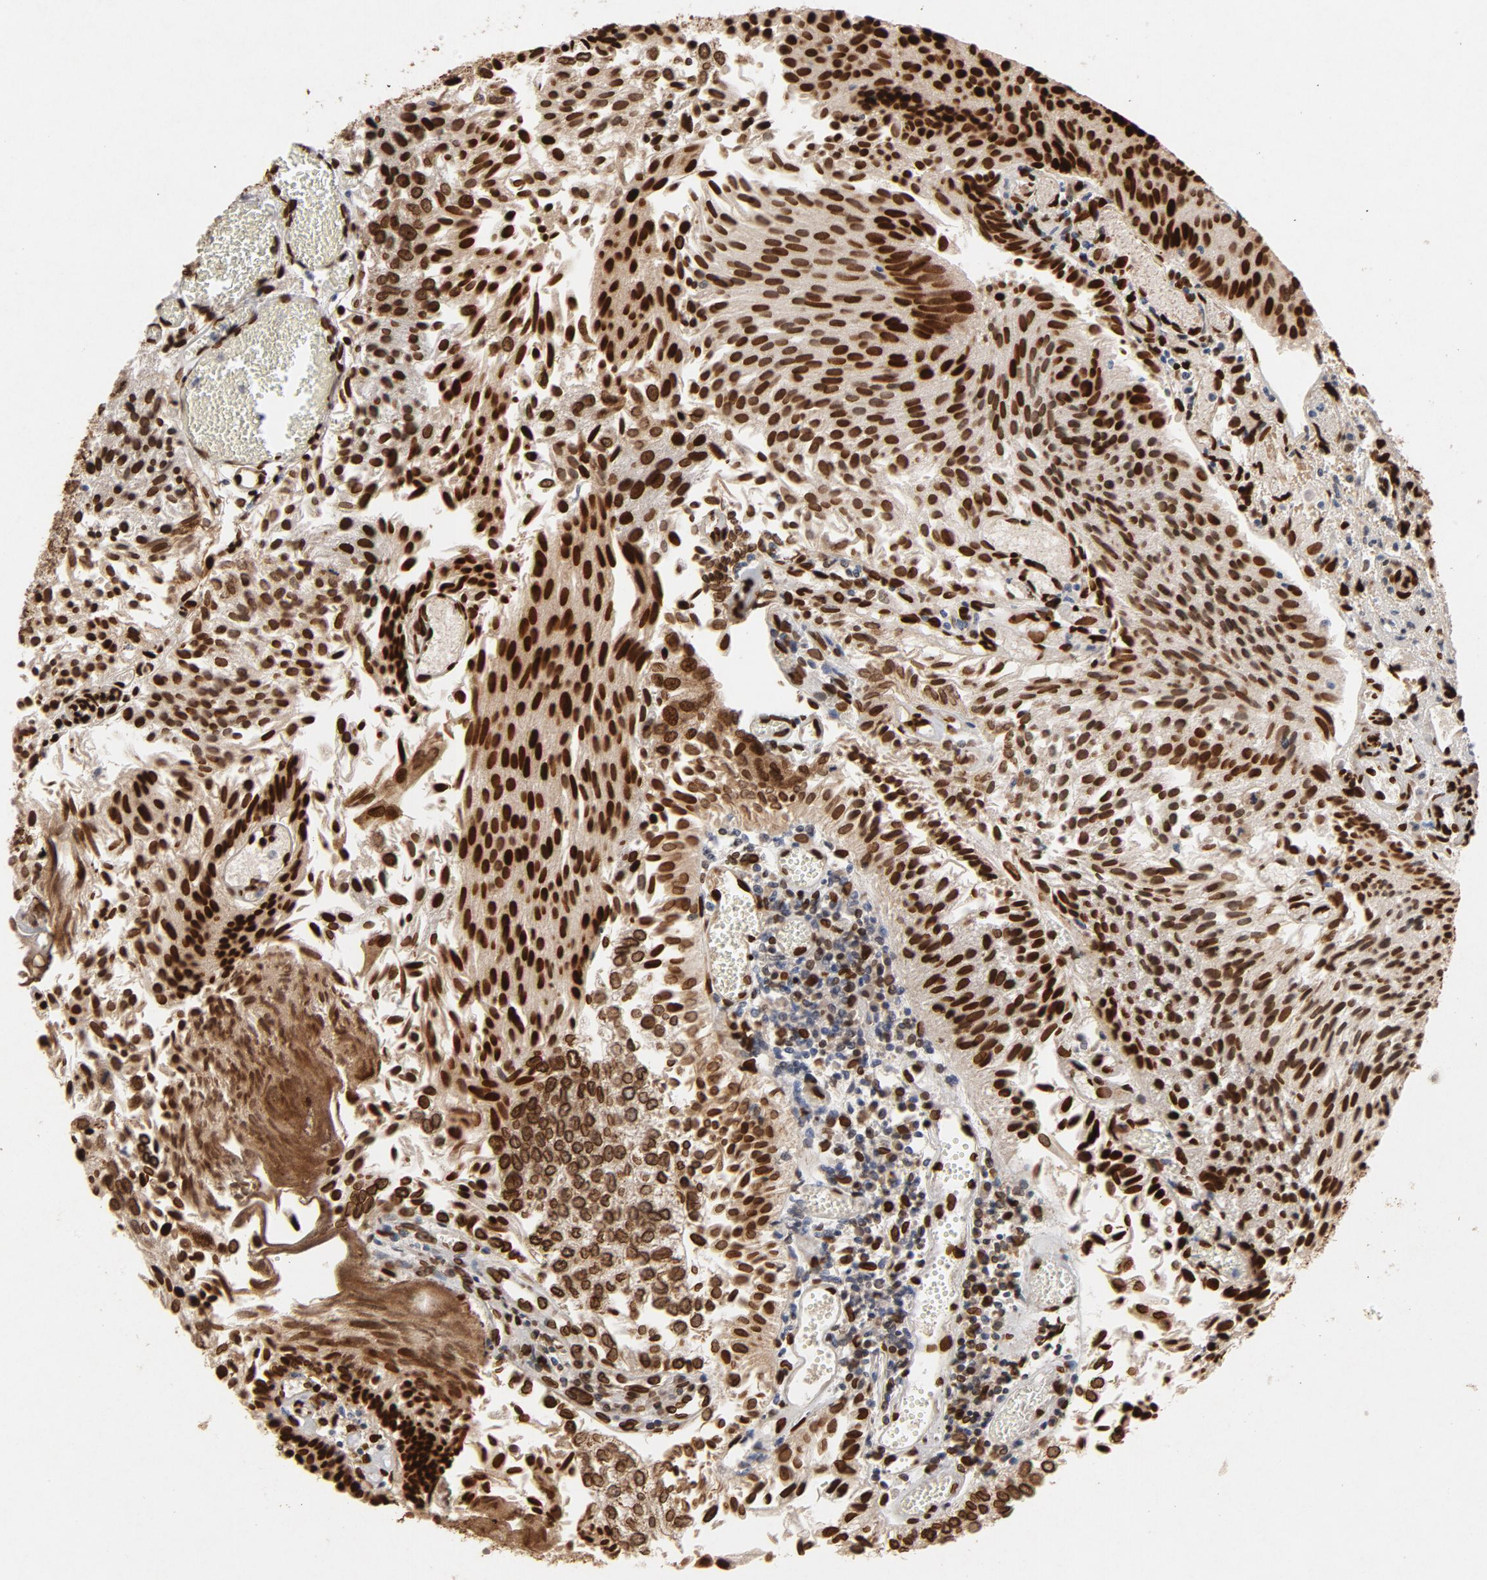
{"staining": {"intensity": "strong", "quantity": ">75%", "location": "cytoplasmic/membranous,nuclear"}, "tissue": "urothelial cancer", "cell_type": "Tumor cells", "image_type": "cancer", "snomed": [{"axis": "morphology", "description": "Urothelial carcinoma, Low grade"}, {"axis": "topography", "description": "Urinary bladder"}], "caption": "This is a micrograph of IHC staining of urothelial cancer, which shows strong positivity in the cytoplasmic/membranous and nuclear of tumor cells.", "gene": "LMNA", "patient": {"sex": "male", "age": 86}}